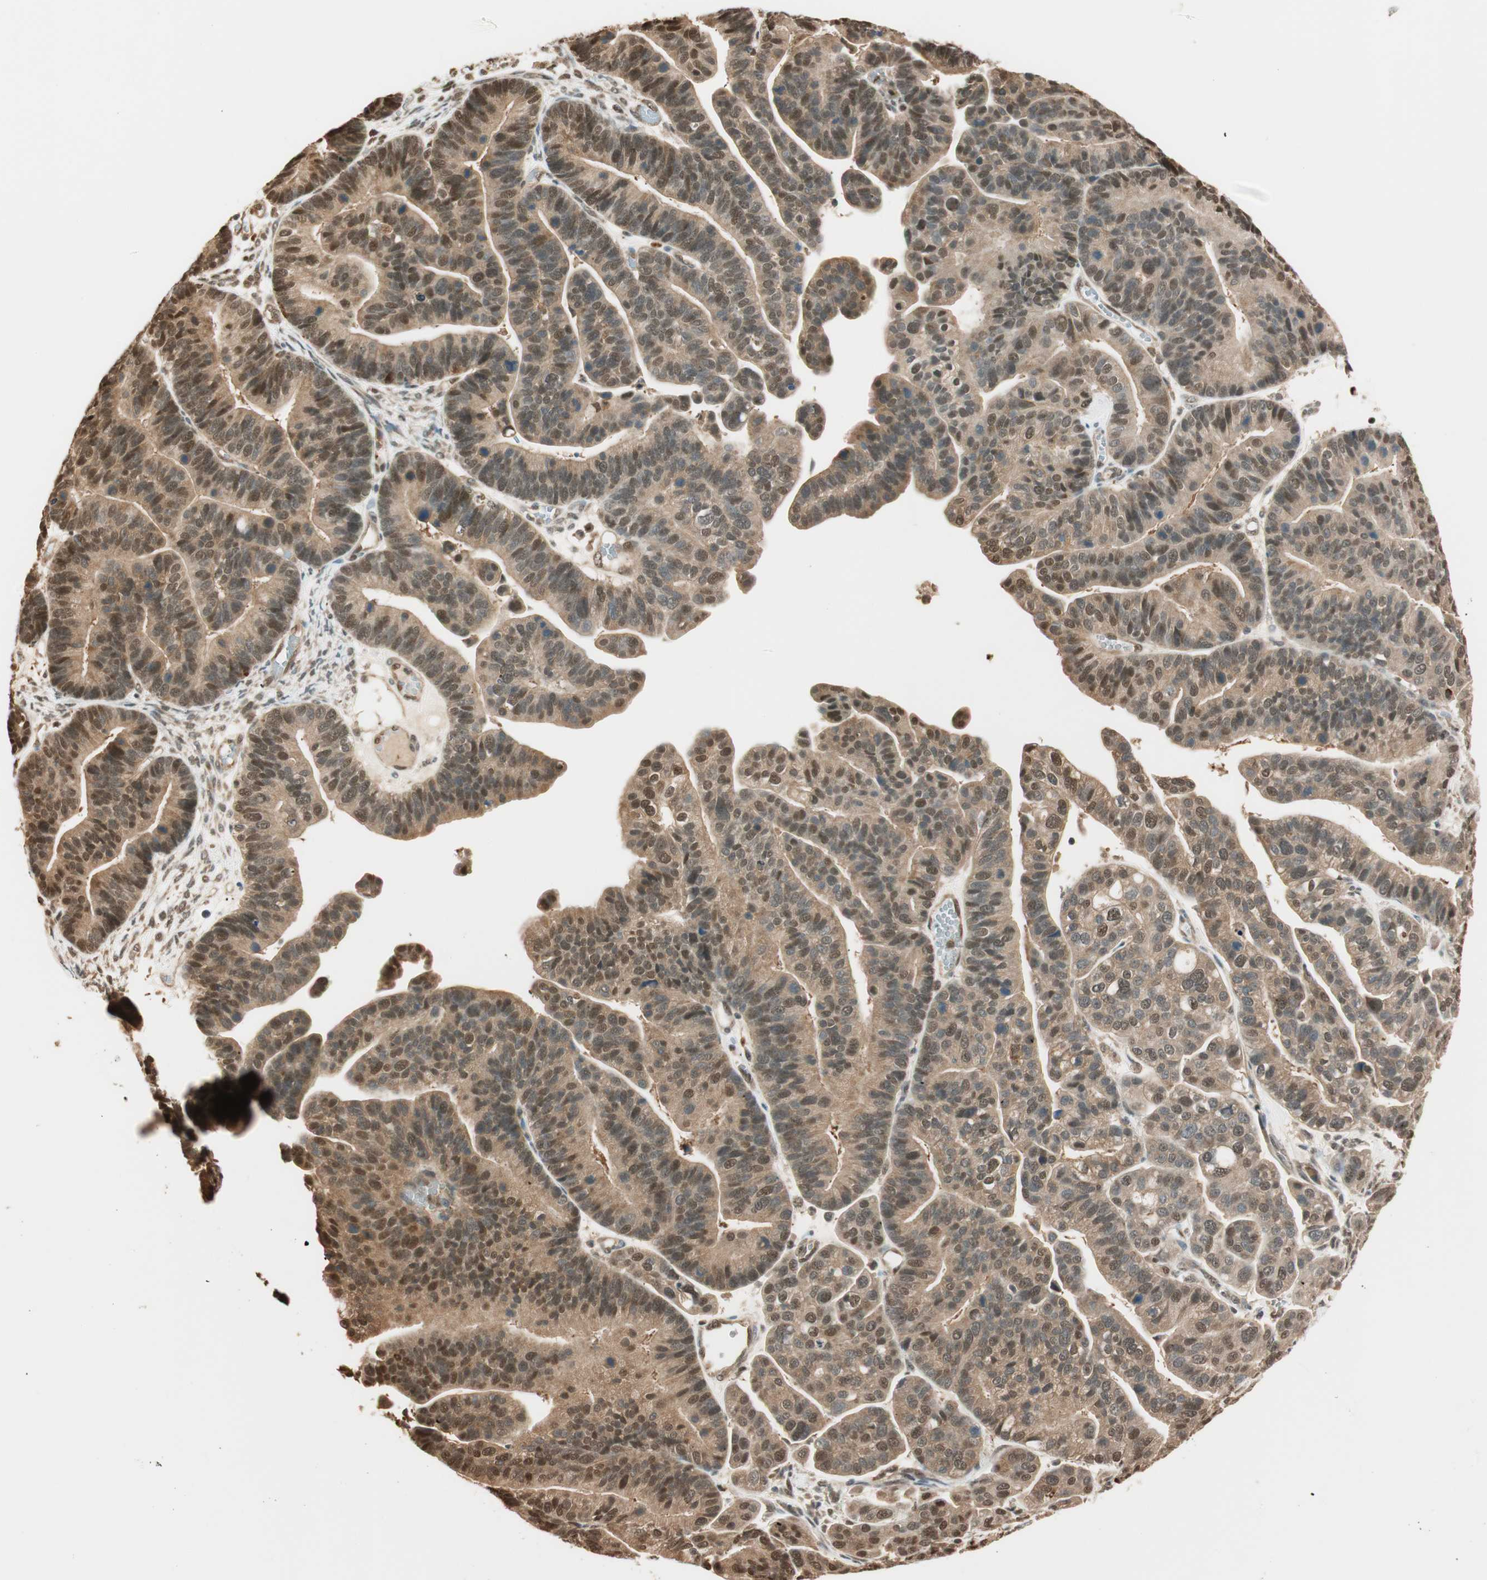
{"staining": {"intensity": "moderate", "quantity": ">75%", "location": "cytoplasmic/membranous,nuclear"}, "tissue": "ovarian cancer", "cell_type": "Tumor cells", "image_type": "cancer", "snomed": [{"axis": "morphology", "description": "Cystadenocarcinoma, serous, NOS"}, {"axis": "topography", "description": "Ovary"}], "caption": "A micrograph showing moderate cytoplasmic/membranous and nuclear positivity in approximately >75% of tumor cells in serous cystadenocarcinoma (ovarian), as visualized by brown immunohistochemical staining.", "gene": "ZNF443", "patient": {"sex": "female", "age": 56}}